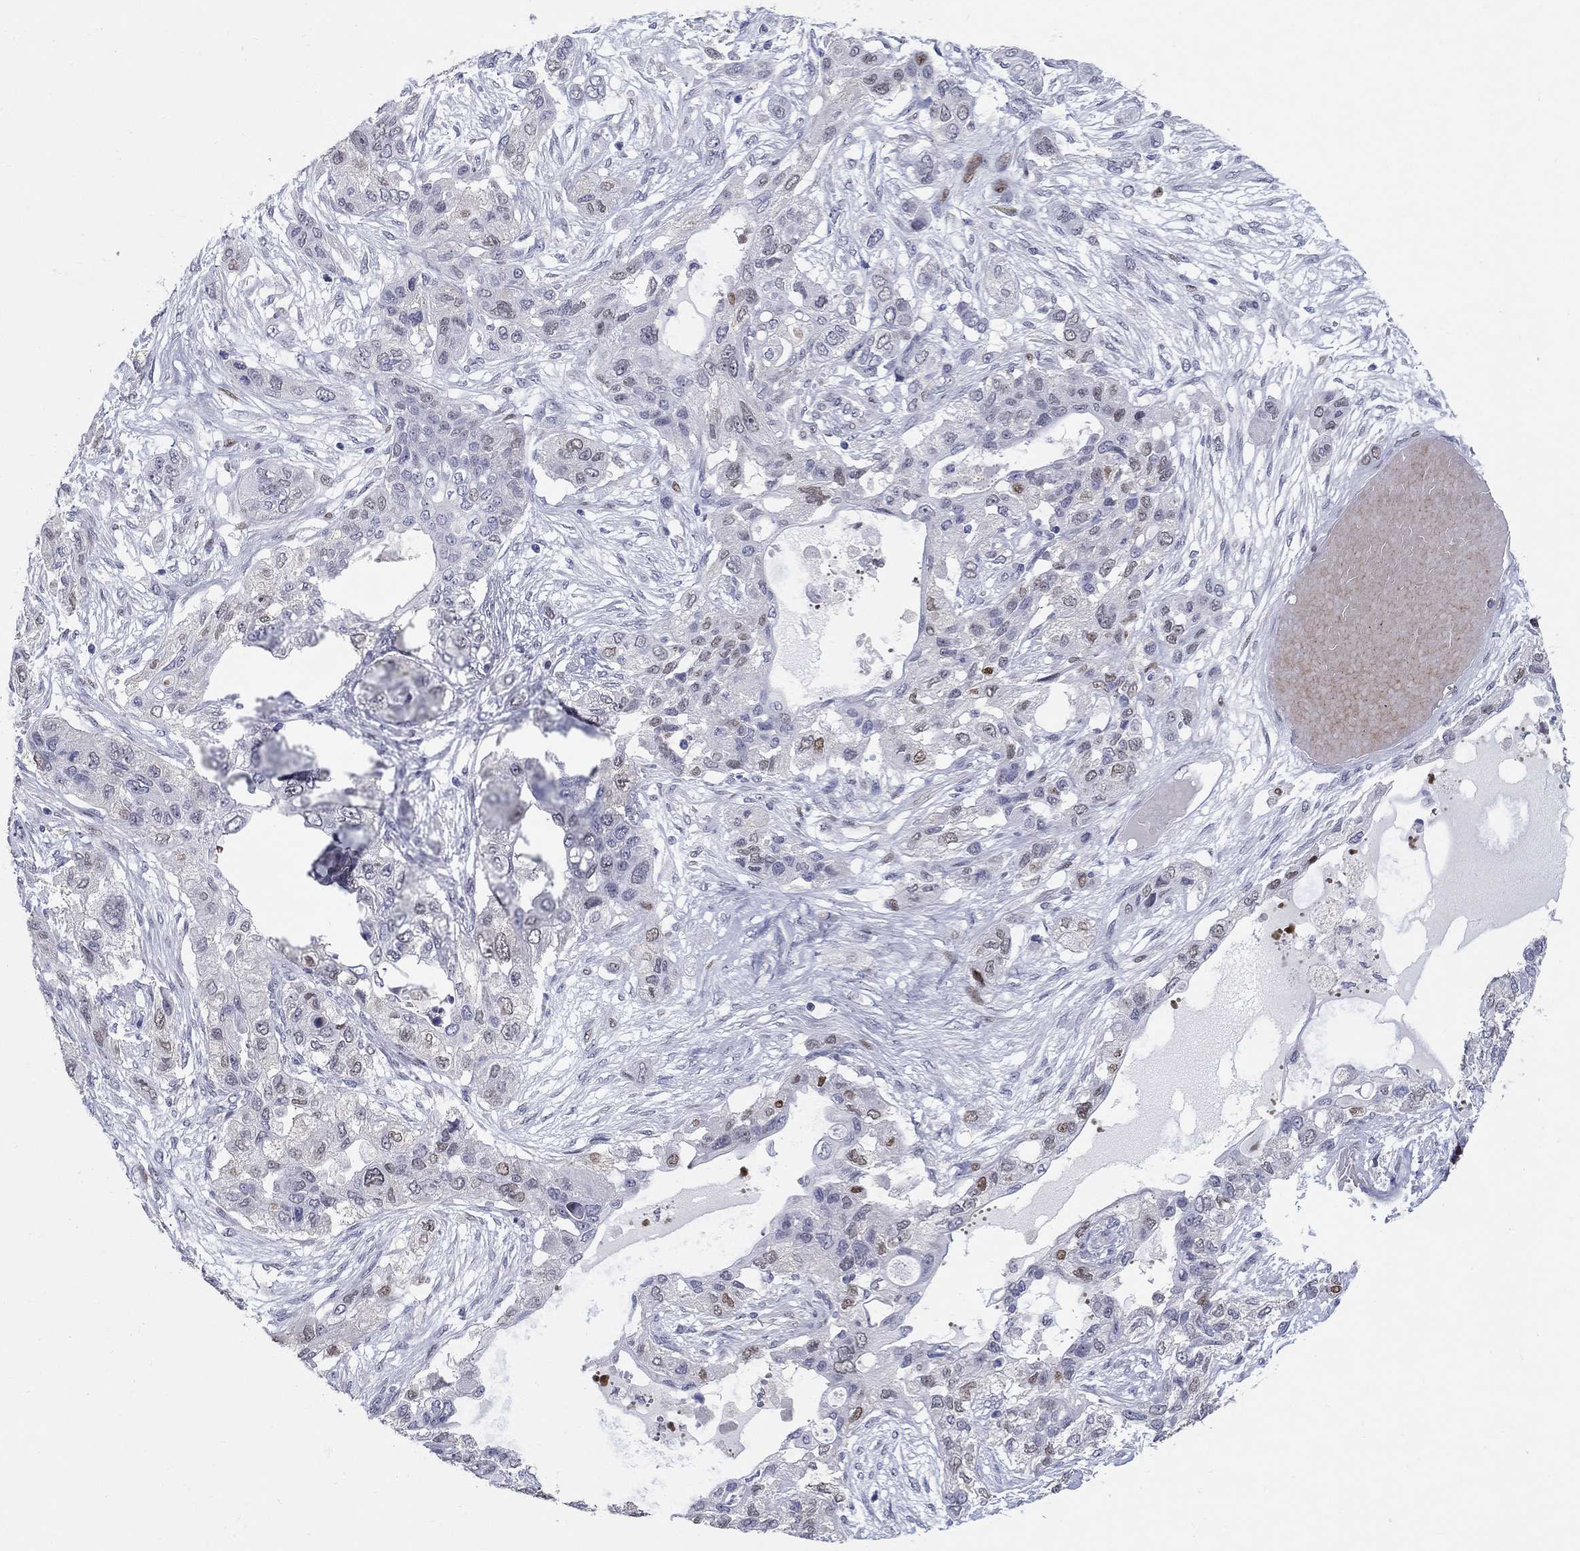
{"staining": {"intensity": "moderate", "quantity": "<25%", "location": "nuclear"}, "tissue": "lung cancer", "cell_type": "Tumor cells", "image_type": "cancer", "snomed": [{"axis": "morphology", "description": "Squamous cell carcinoma, NOS"}, {"axis": "topography", "description": "Lung"}], "caption": "This is a photomicrograph of immunohistochemistry staining of lung cancer (squamous cell carcinoma), which shows moderate expression in the nuclear of tumor cells.", "gene": "RAPGEF5", "patient": {"sex": "female", "age": 70}}